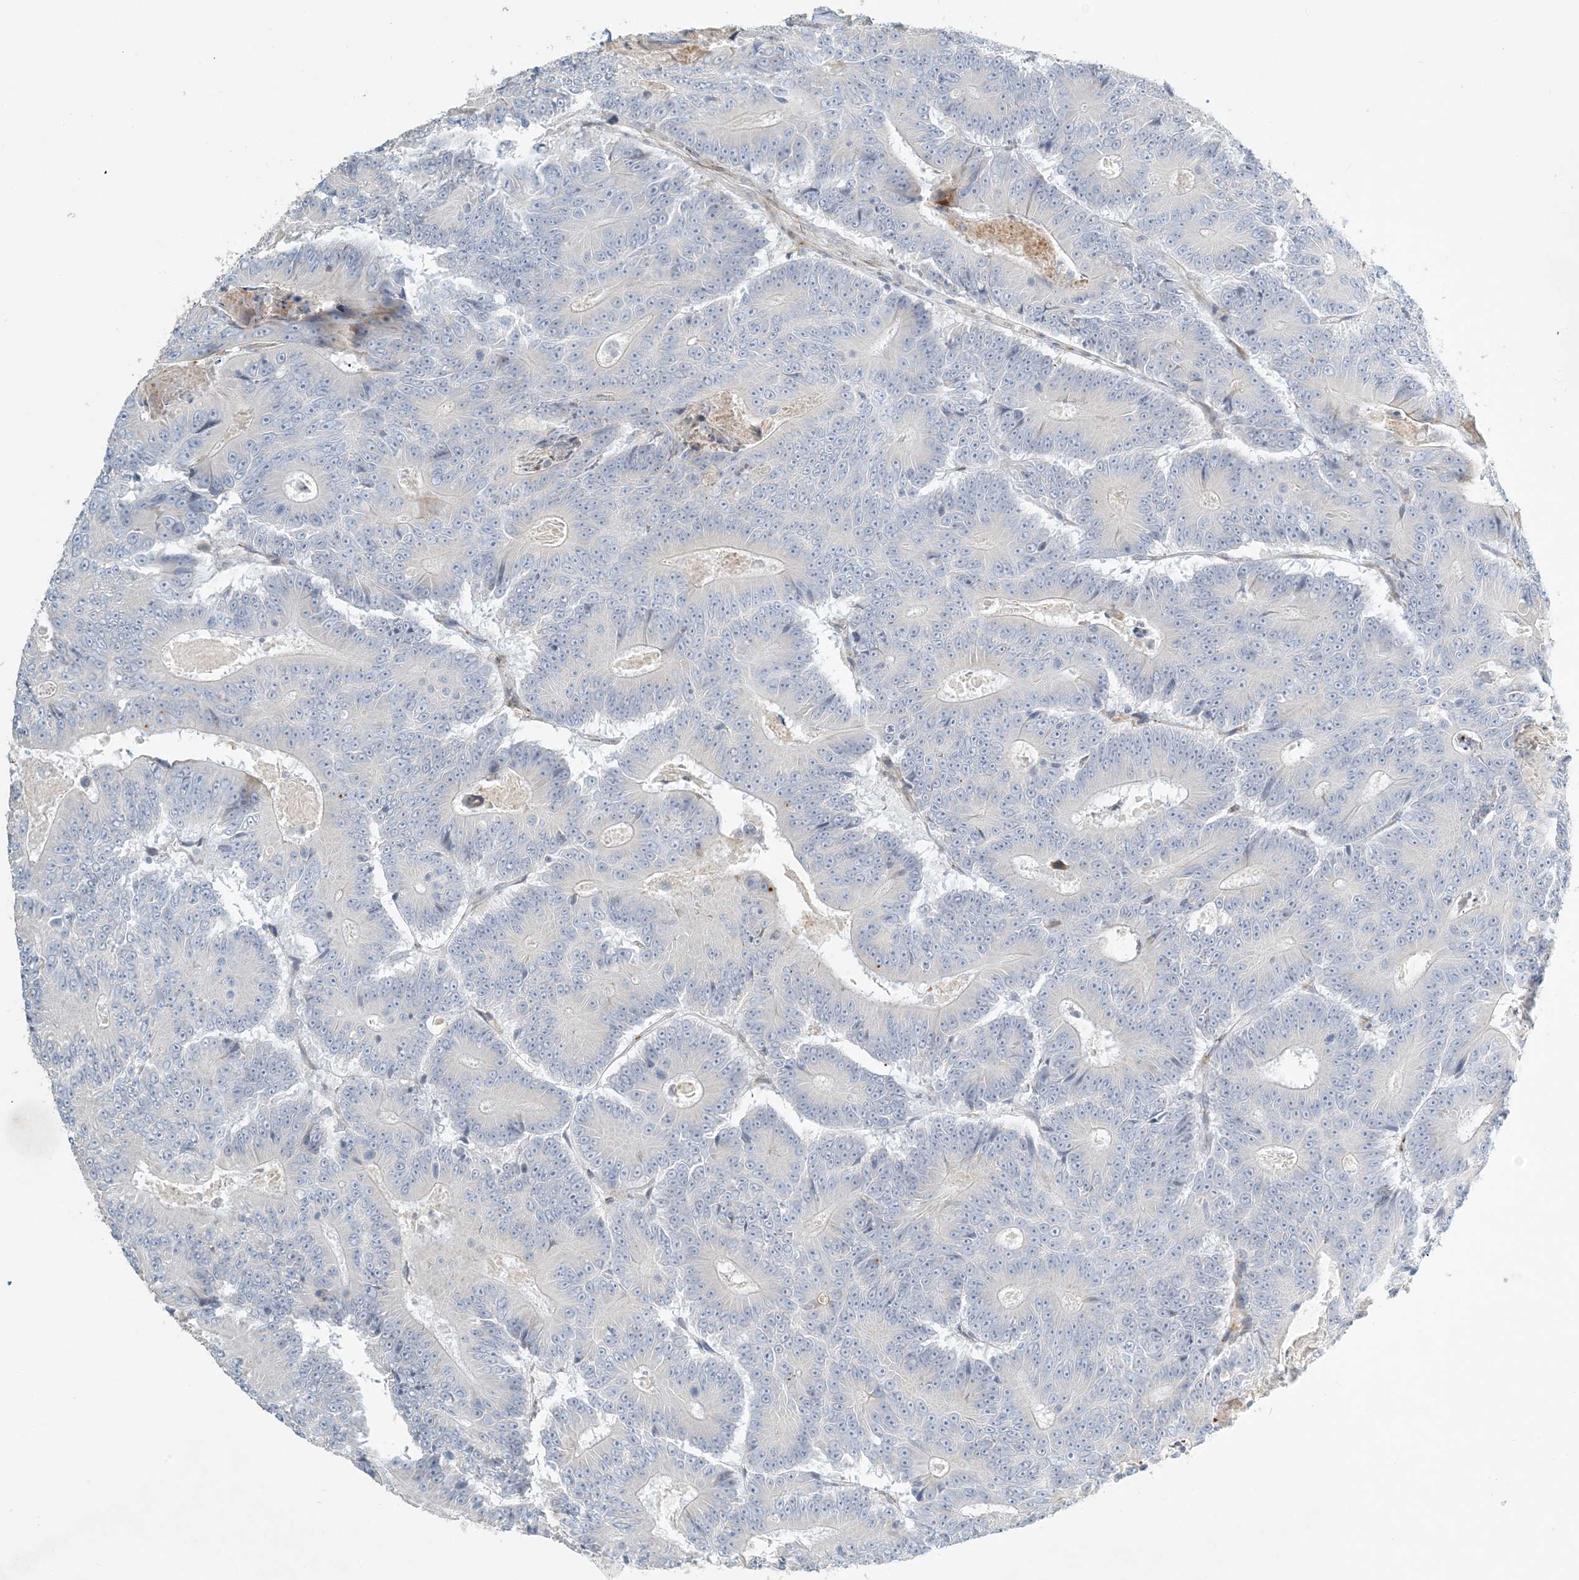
{"staining": {"intensity": "negative", "quantity": "none", "location": "none"}, "tissue": "colorectal cancer", "cell_type": "Tumor cells", "image_type": "cancer", "snomed": [{"axis": "morphology", "description": "Adenocarcinoma, NOS"}, {"axis": "topography", "description": "Colon"}], "caption": "High power microscopy histopathology image of an IHC histopathology image of colorectal adenocarcinoma, revealing no significant expression in tumor cells. Nuclei are stained in blue.", "gene": "ZNF385D", "patient": {"sex": "male", "age": 83}}